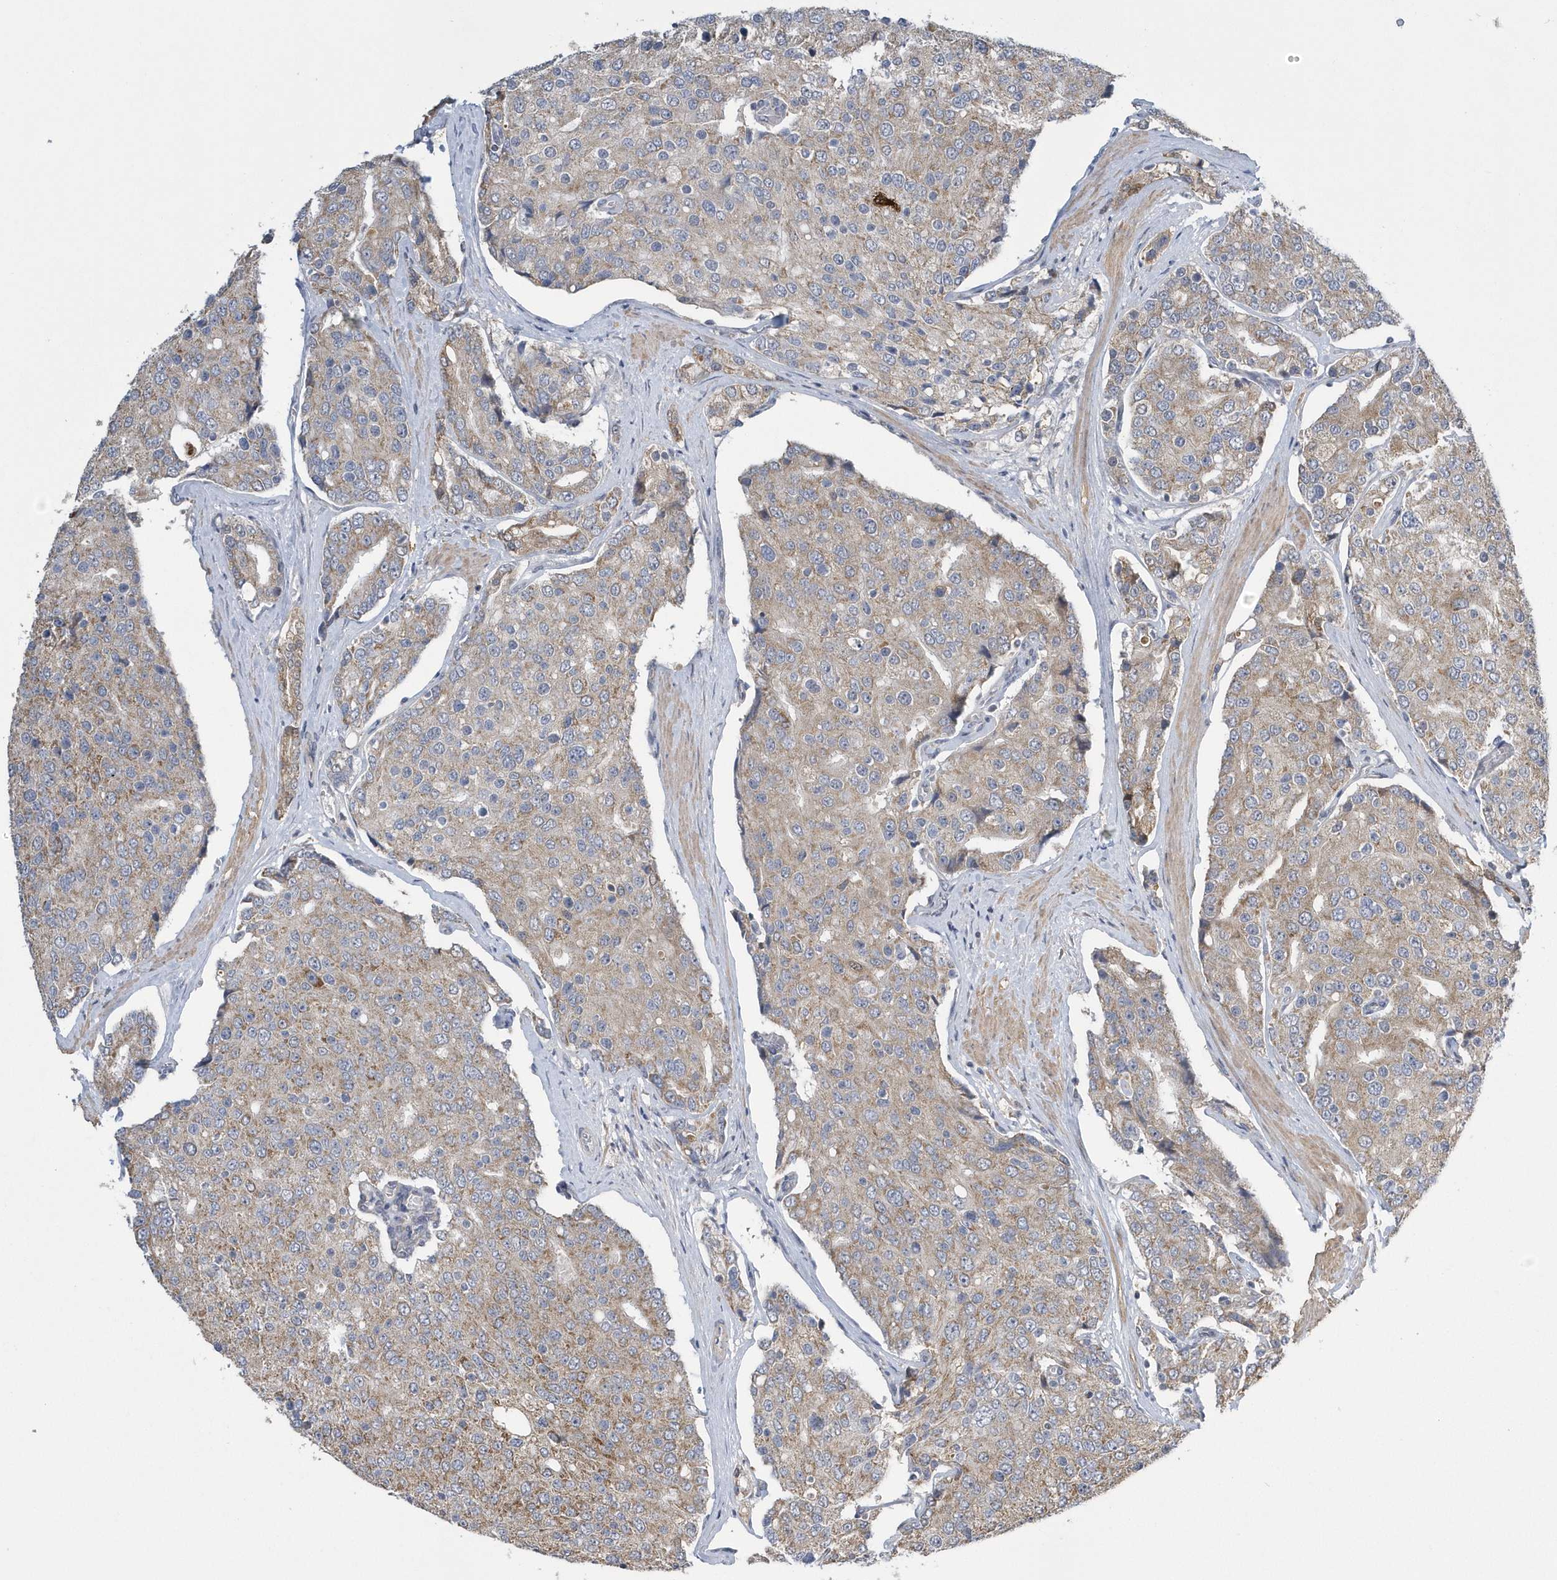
{"staining": {"intensity": "moderate", "quantity": ">75%", "location": "cytoplasmic/membranous"}, "tissue": "prostate cancer", "cell_type": "Tumor cells", "image_type": "cancer", "snomed": [{"axis": "morphology", "description": "Adenocarcinoma, High grade"}, {"axis": "topography", "description": "Prostate"}], "caption": "This micrograph exhibits prostate cancer (high-grade adenocarcinoma) stained with immunohistochemistry to label a protein in brown. The cytoplasmic/membranous of tumor cells show moderate positivity for the protein. Nuclei are counter-stained blue.", "gene": "SLX9", "patient": {"sex": "male", "age": 50}}